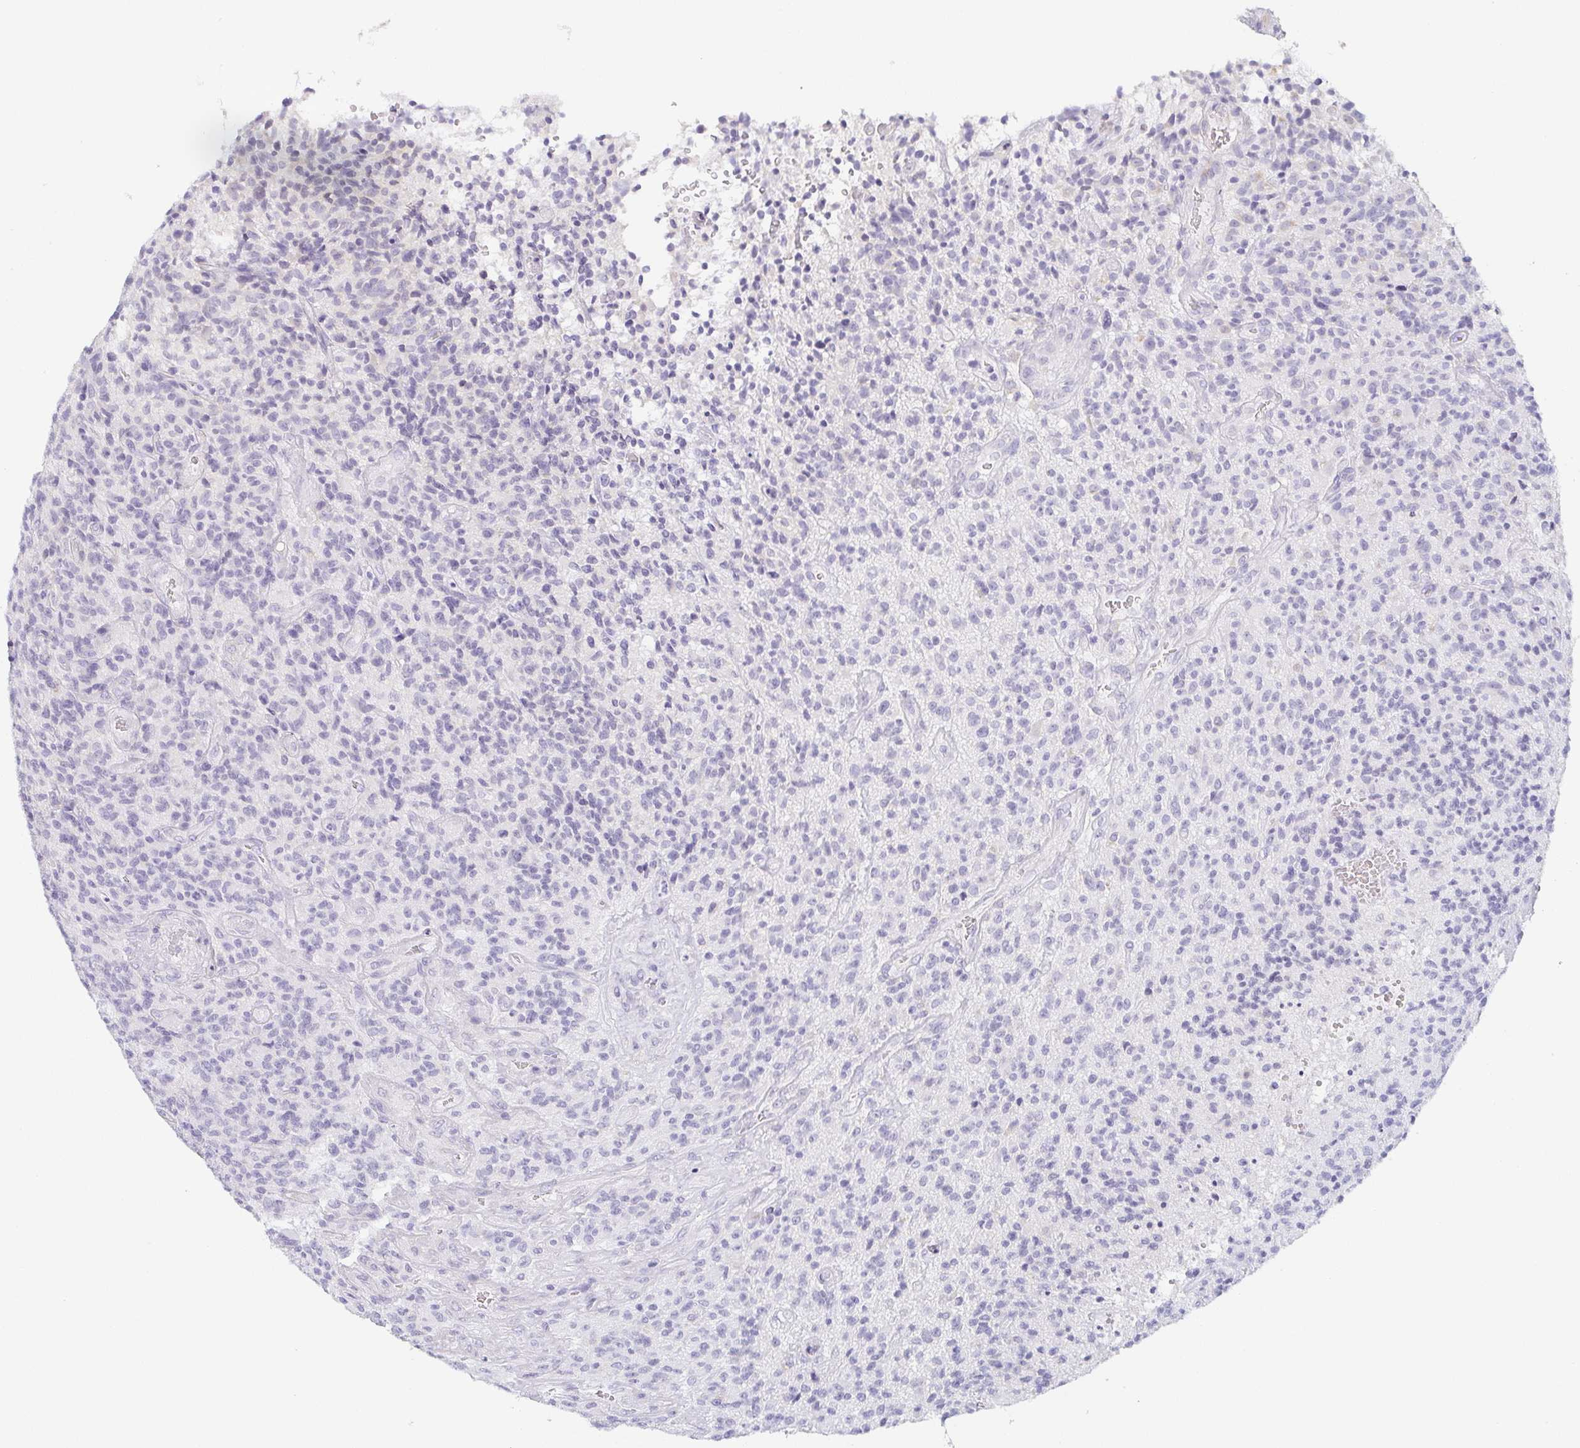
{"staining": {"intensity": "negative", "quantity": "none", "location": "none"}, "tissue": "glioma", "cell_type": "Tumor cells", "image_type": "cancer", "snomed": [{"axis": "morphology", "description": "Glioma, malignant, High grade"}, {"axis": "topography", "description": "Brain"}], "caption": "IHC histopathology image of neoplastic tissue: human malignant glioma (high-grade) stained with DAB (3,3'-diaminobenzidine) demonstrates no significant protein staining in tumor cells.", "gene": "PRR27", "patient": {"sex": "male", "age": 76}}